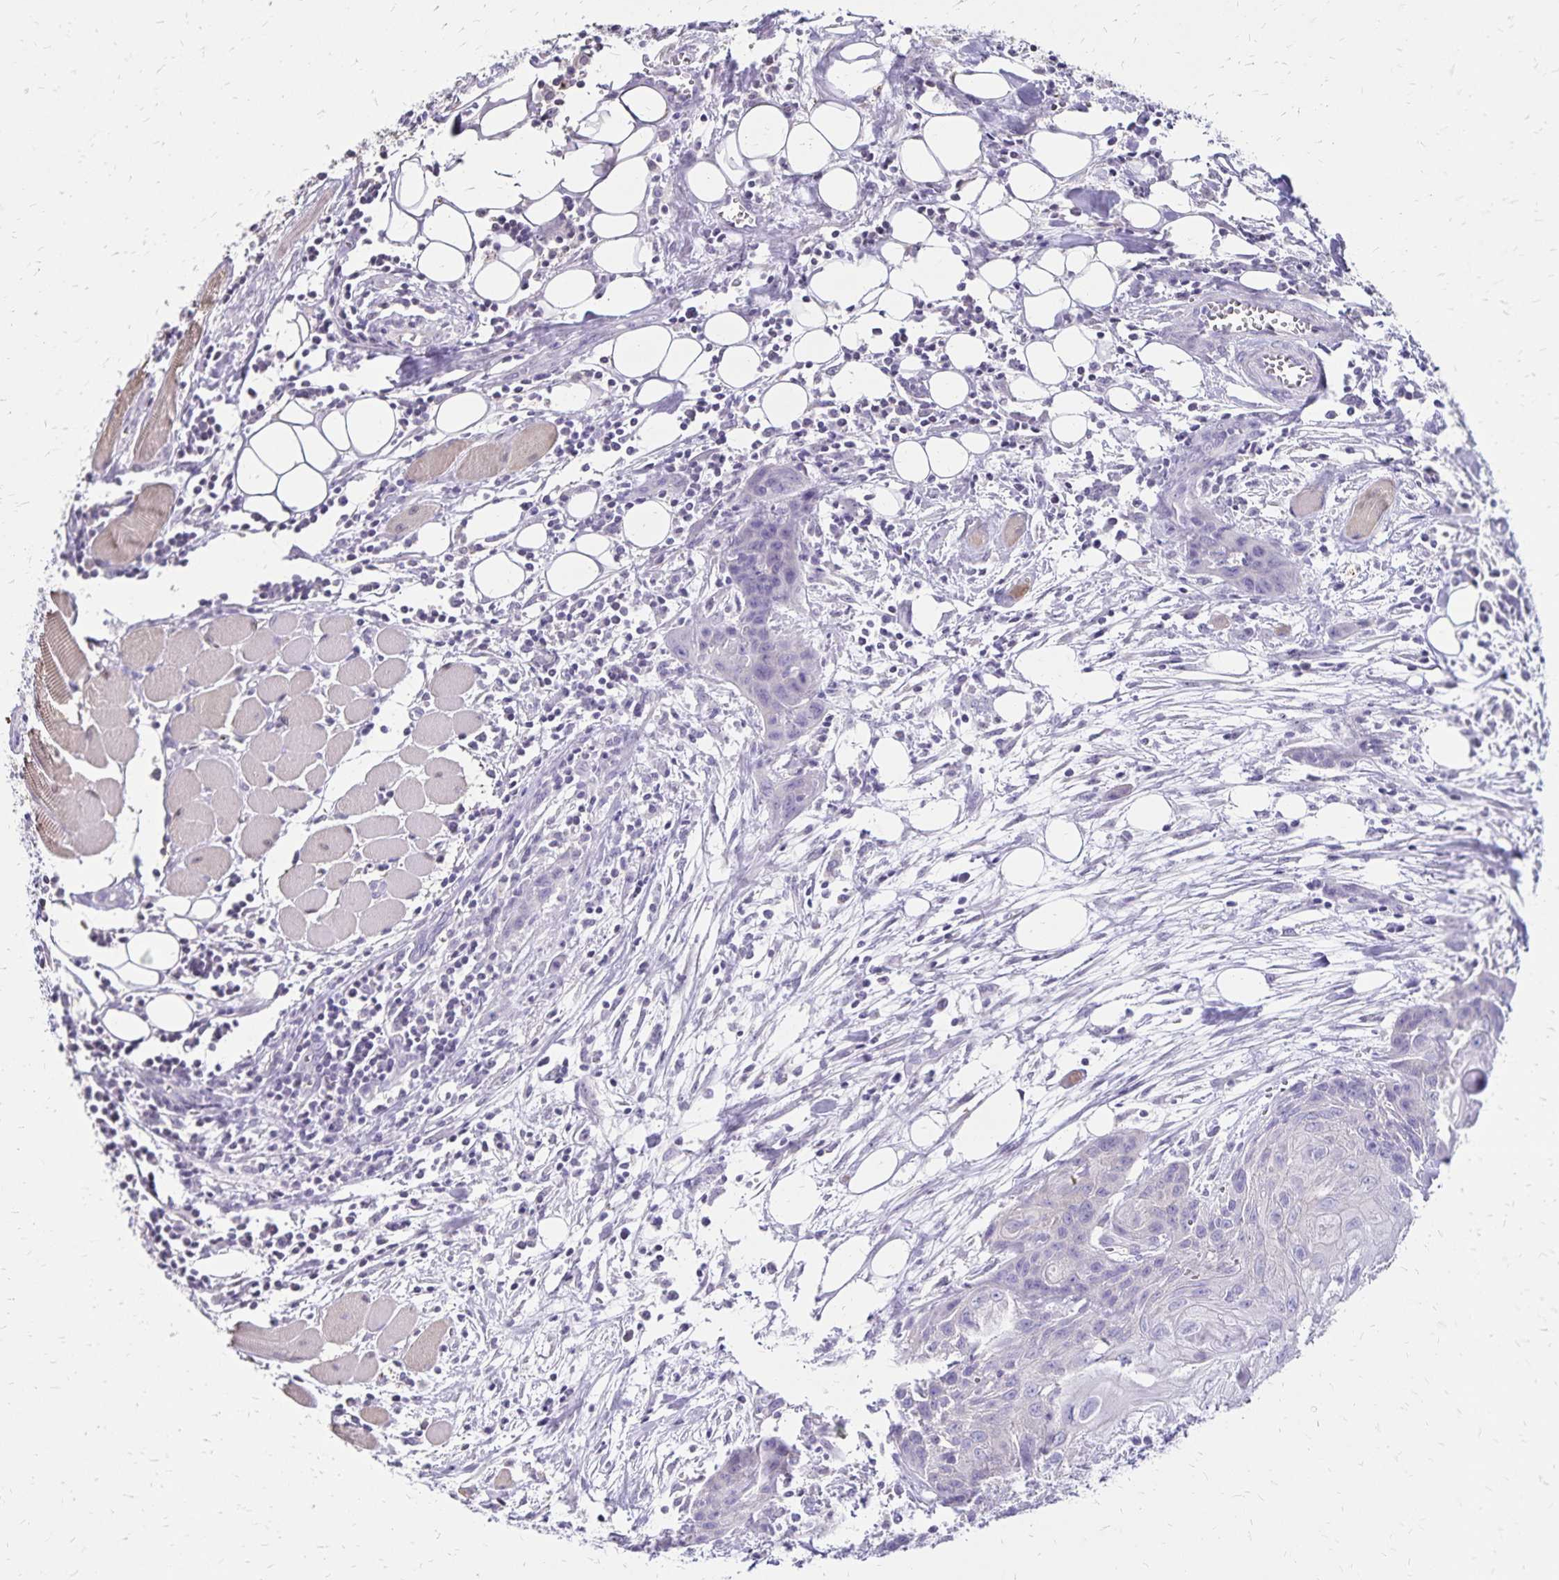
{"staining": {"intensity": "negative", "quantity": "none", "location": "none"}, "tissue": "head and neck cancer", "cell_type": "Tumor cells", "image_type": "cancer", "snomed": [{"axis": "morphology", "description": "Squamous cell carcinoma, NOS"}, {"axis": "topography", "description": "Oral tissue"}, {"axis": "topography", "description": "Head-Neck"}], "caption": "A photomicrograph of head and neck squamous cell carcinoma stained for a protein displays no brown staining in tumor cells.", "gene": "SH3GL3", "patient": {"sex": "male", "age": 58}}